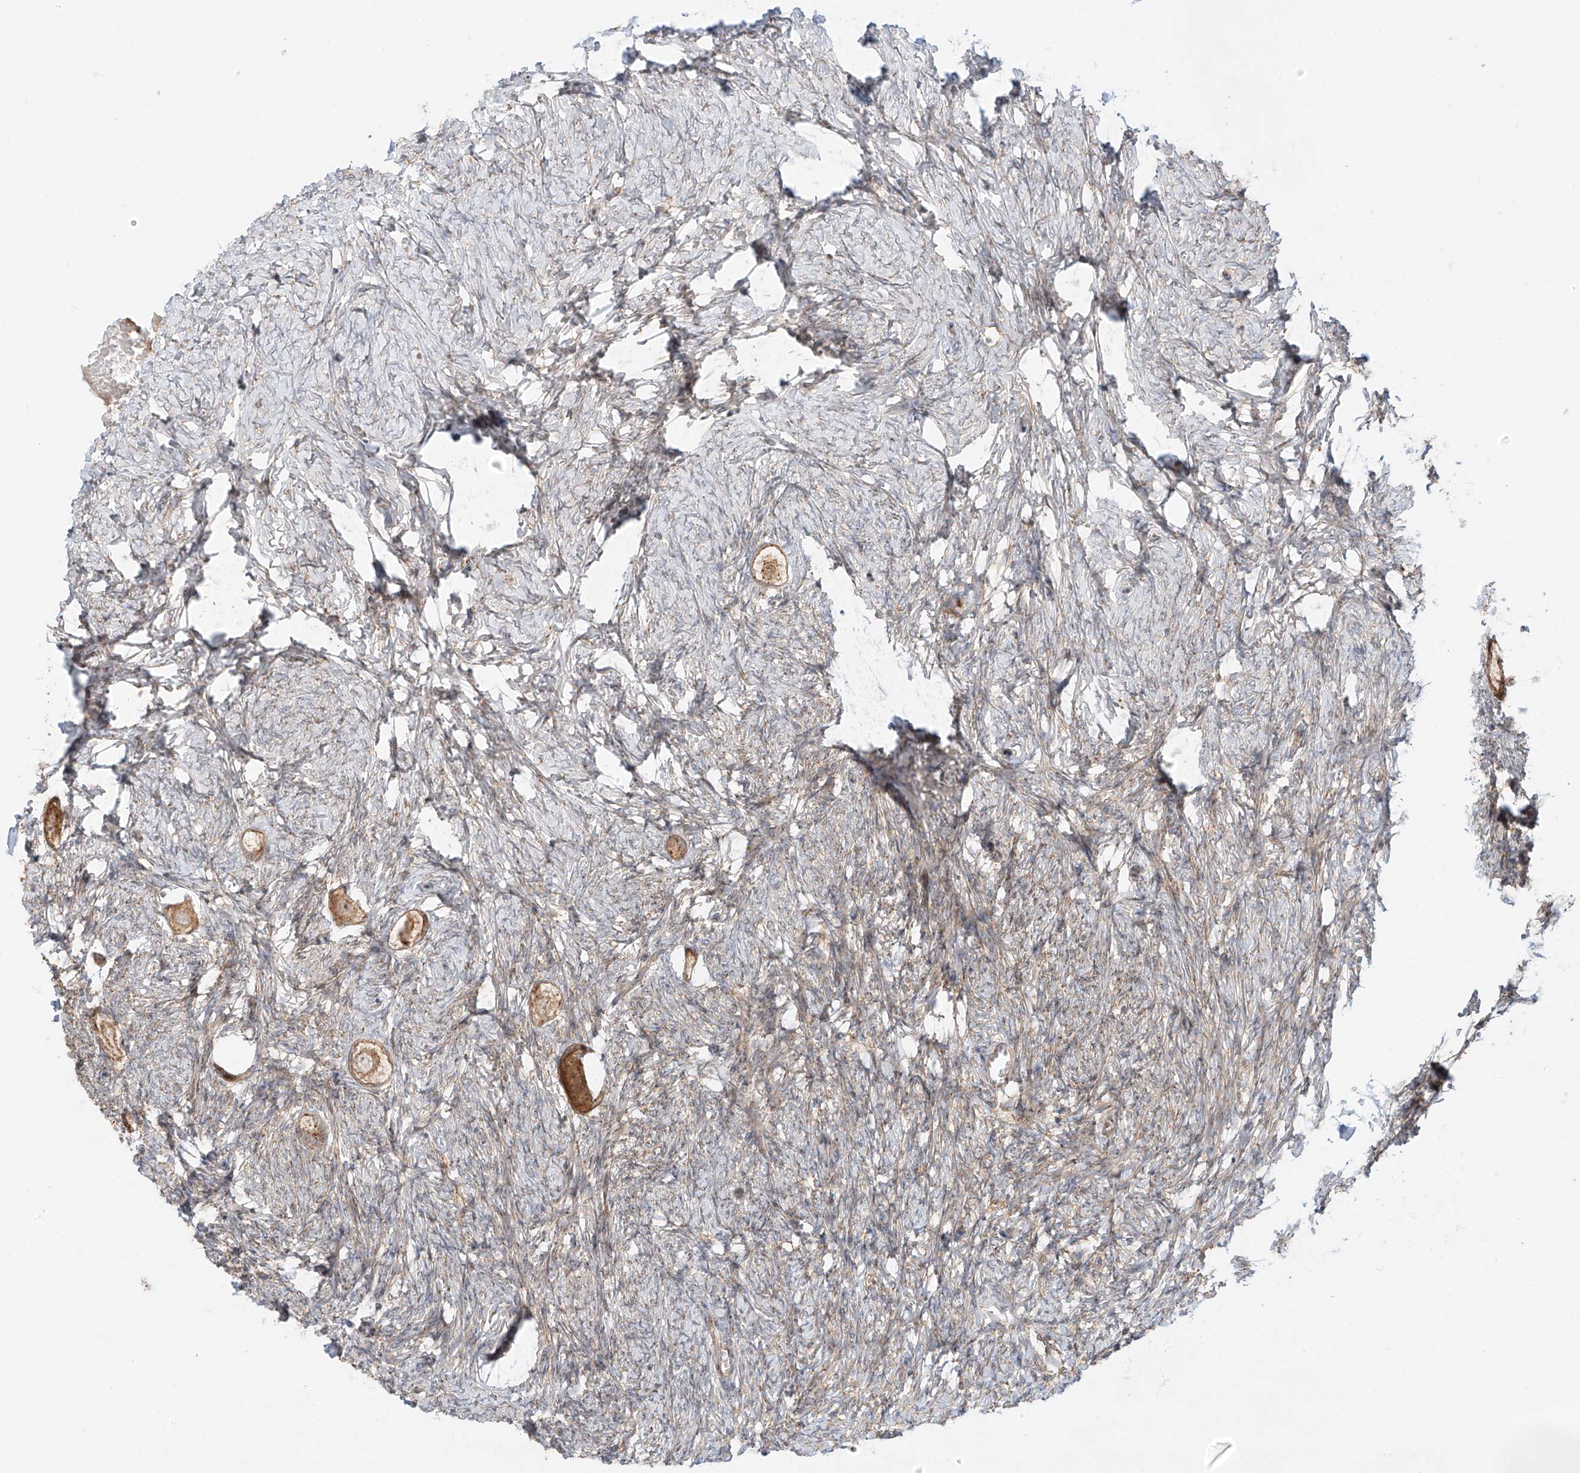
{"staining": {"intensity": "moderate", "quantity": ">75%", "location": "cytoplasmic/membranous"}, "tissue": "ovary", "cell_type": "Follicle cells", "image_type": "normal", "snomed": [{"axis": "morphology", "description": "Normal tissue, NOS"}, {"axis": "topography", "description": "Ovary"}], "caption": "Normal ovary was stained to show a protein in brown. There is medium levels of moderate cytoplasmic/membranous expression in about >75% of follicle cells.", "gene": "ZNF287", "patient": {"sex": "female", "age": 27}}